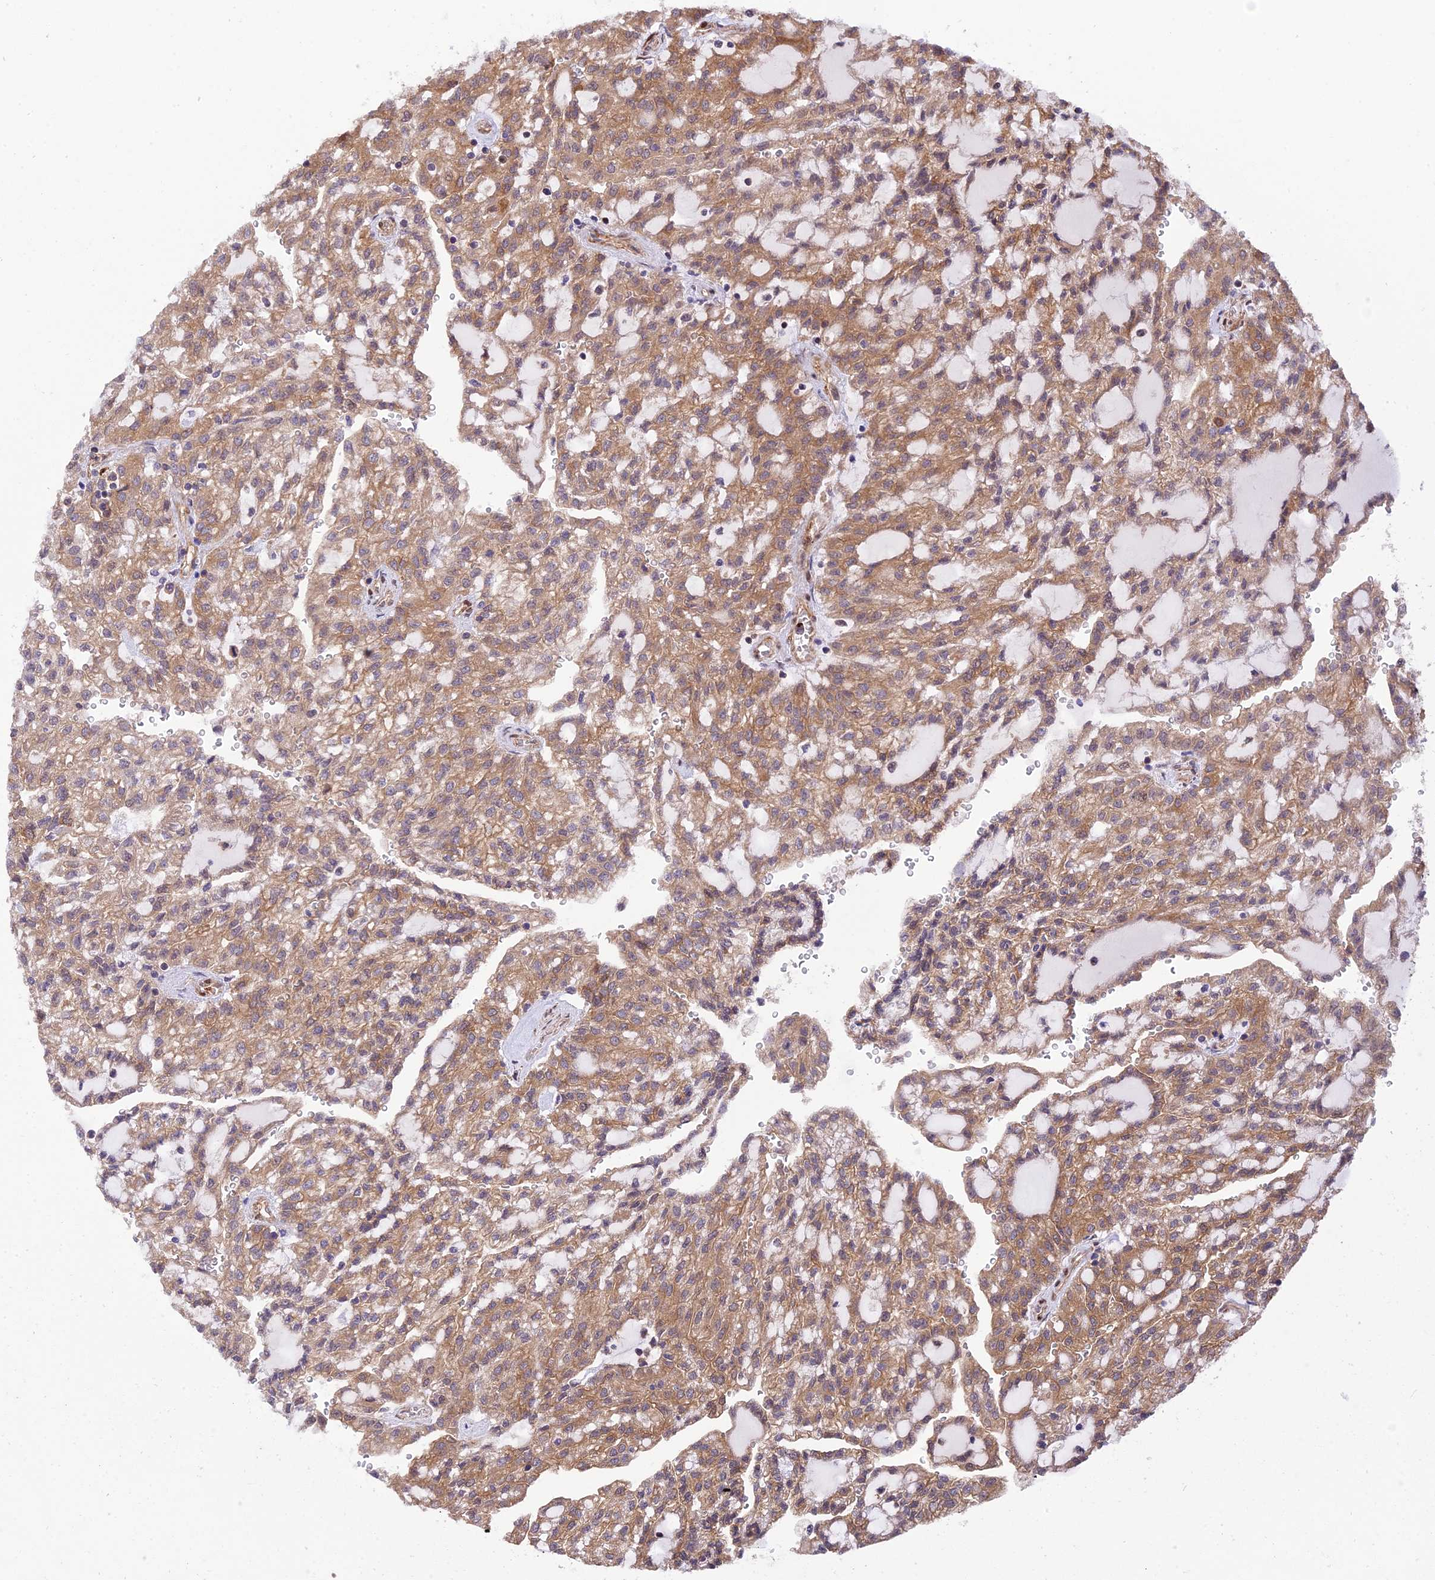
{"staining": {"intensity": "moderate", "quantity": ">75%", "location": "cytoplasmic/membranous"}, "tissue": "renal cancer", "cell_type": "Tumor cells", "image_type": "cancer", "snomed": [{"axis": "morphology", "description": "Adenocarcinoma, NOS"}, {"axis": "topography", "description": "Kidney"}], "caption": "The immunohistochemical stain highlights moderate cytoplasmic/membranous expression in tumor cells of renal cancer (adenocarcinoma) tissue.", "gene": "EVI5L", "patient": {"sex": "male", "age": 63}}